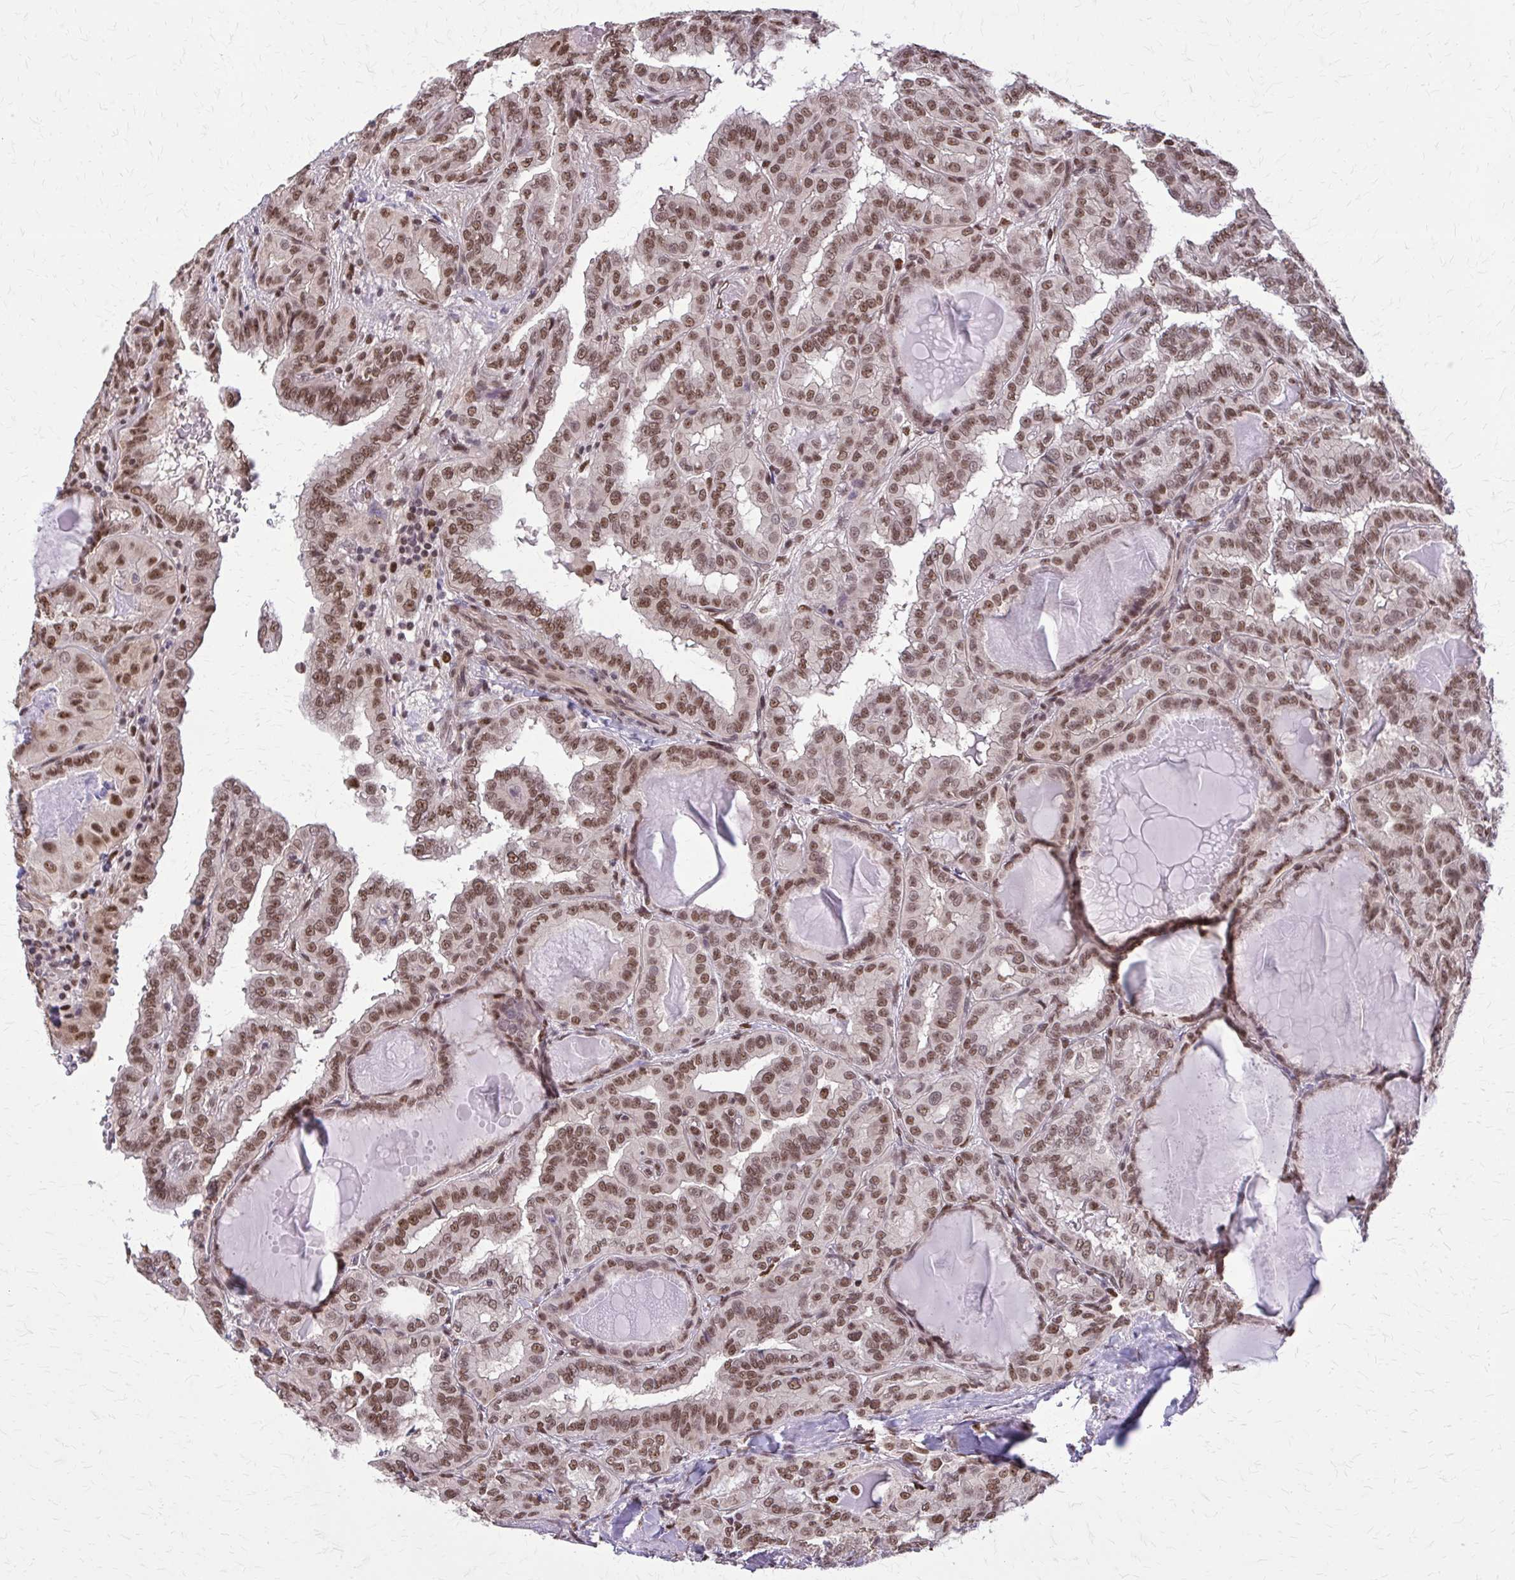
{"staining": {"intensity": "moderate", "quantity": ">75%", "location": "nuclear"}, "tissue": "thyroid cancer", "cell_type": "Tumor cells", "image_type": "cancer", "snomed": [{"axis": "morphology", "description": "Papillary adenocarcinoma, NOS"}, {"axis": "topography", "description": "Thyroid gland"}], "caption": "Immunohistochemistry histopathology image of neoplastic tissue: human papillary adenocarcinoma (thyroid) stained using immunohistochemistry displays medium levels of moderate protein expression localized specifically in the nuclear of tumor cells, appearing as a nuclear brown color.", "gene": "TTF1", "patient": {"sex": "female", "age": 46}}